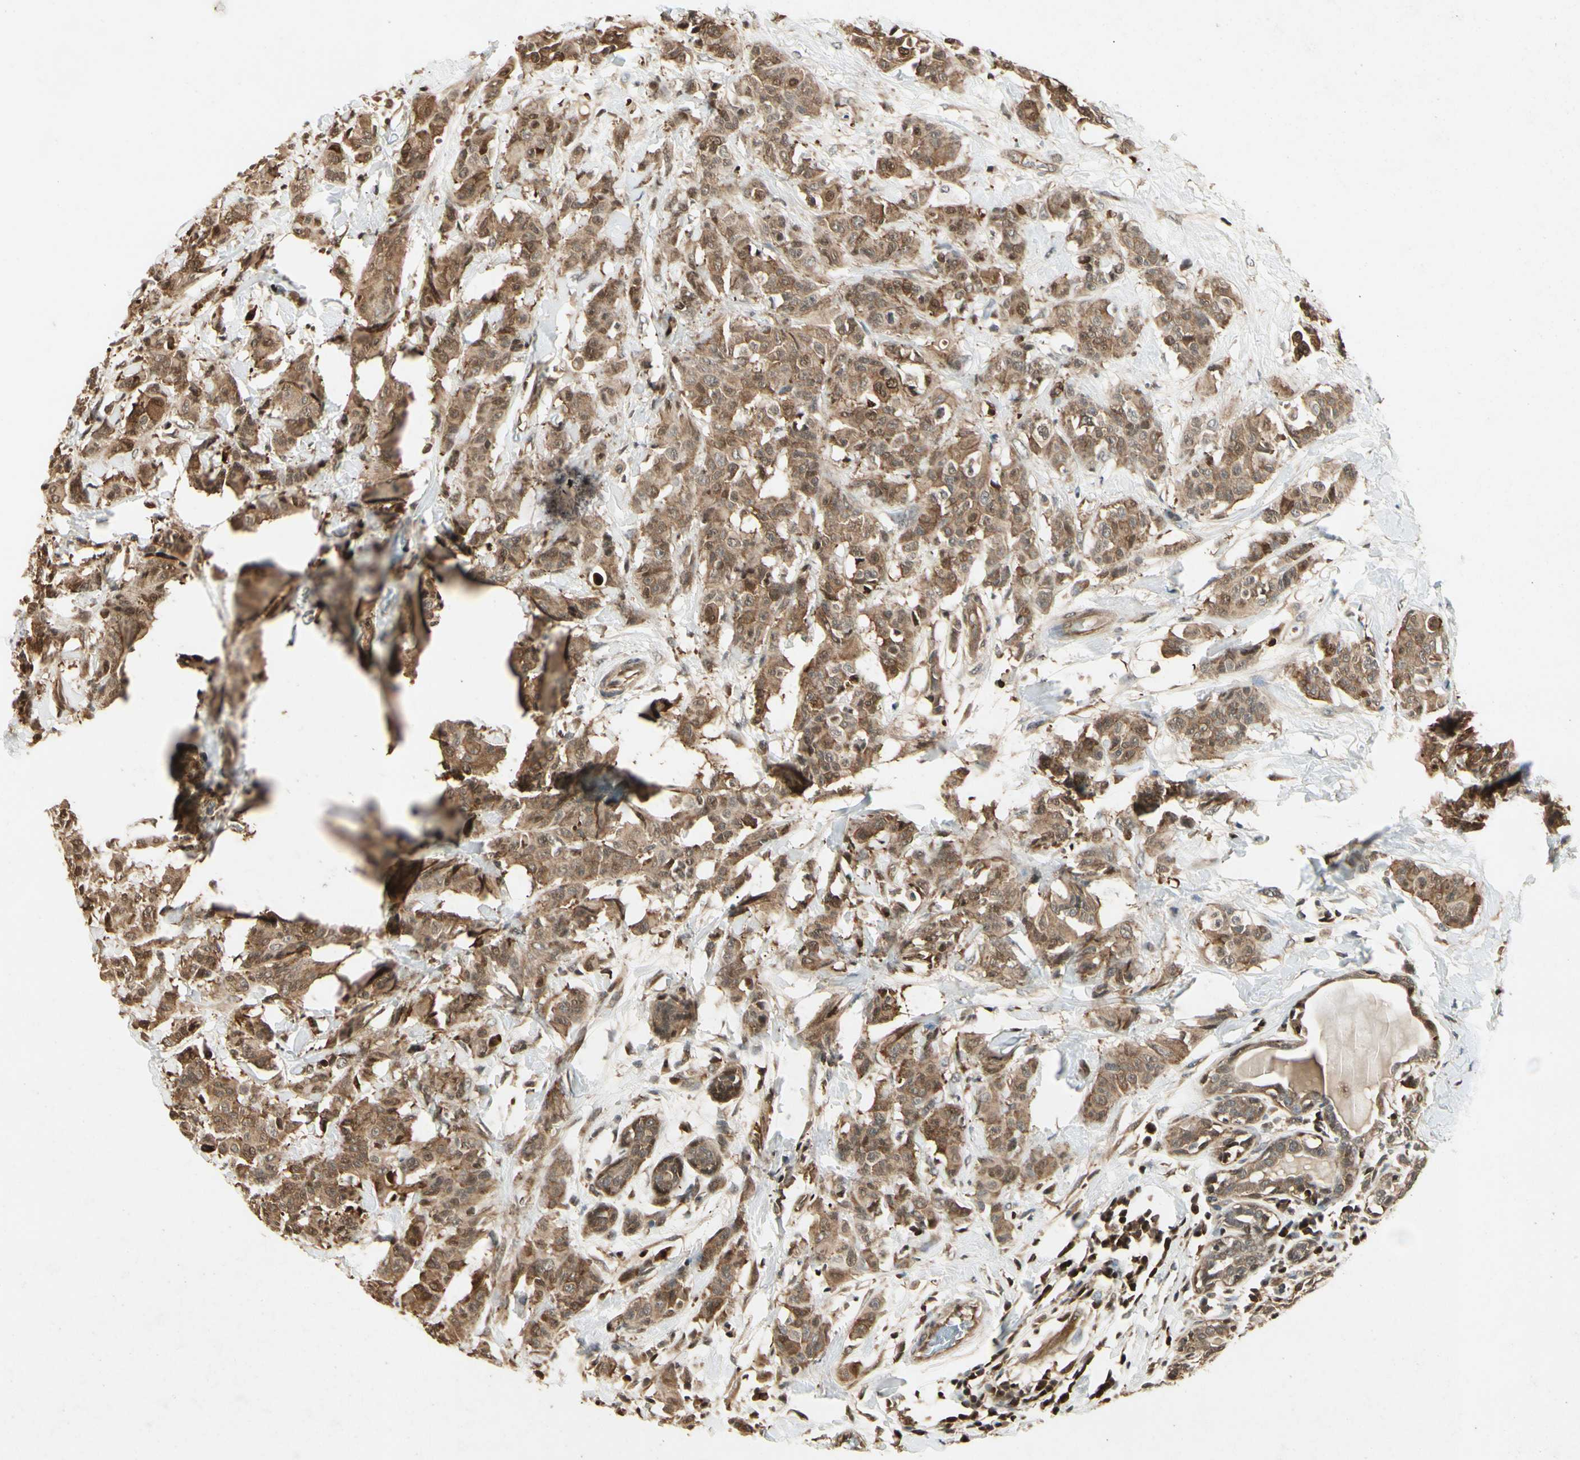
{"staining": {"intensity": "moderate", "quantity": ">75%", "location": "cytoplasmic/membranous"}, "tissue": "breast cancer", "cell_type": "Tumor cells", "image_type": "cancer", "snomed": [{"axis": "morphology", "description": "Normal tissue, NOS"}, {"axis": "morphology", "description": "Duct carcinoma"}, {"axis": "topography", "description": "Breast"}], "caption": "Breast infiltrating ductal carcinoma stained for a protein displays moderate cytoplasmic/membranous positivity in tumor cells.", "gene": "YWHAQ", "patient": {"sex": "female", "age": 40}}